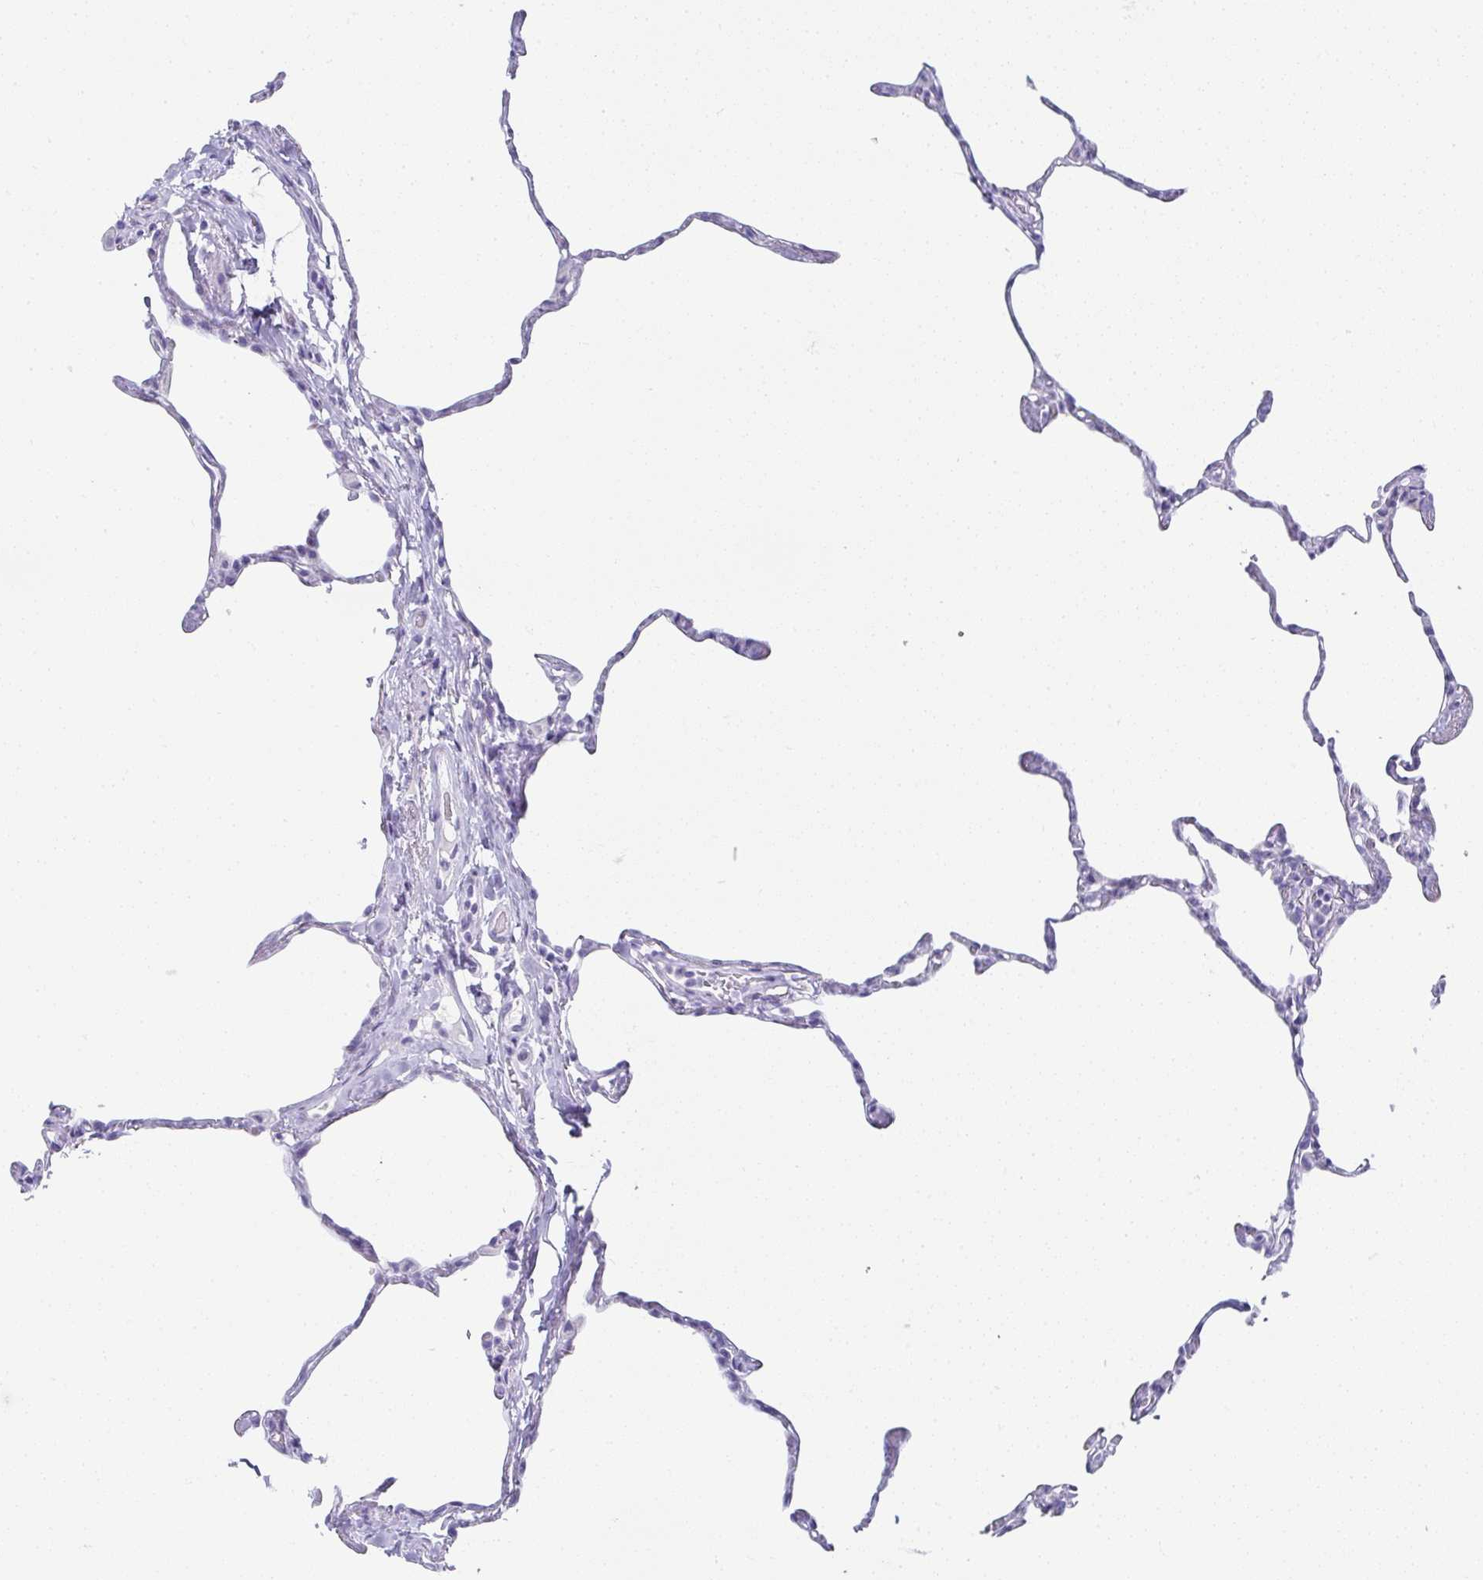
{"staining": {"intensity": "negative", "quantity": "none", "location": "none"}, "tissue": "lung", "cell_type": "Alveolar cells", "image_type": "normal", "snomed": [{"axis": "morphology", "description": "Normal tissue, NOS"}, {"axis": "topography", "description": "Lung"}], "caption": "This is an IHC histopathology image of normal lung. There is no positivity in alveolar cells.", "gene": "SYCP1", "patient": {"sex": "male", "age": 65}}